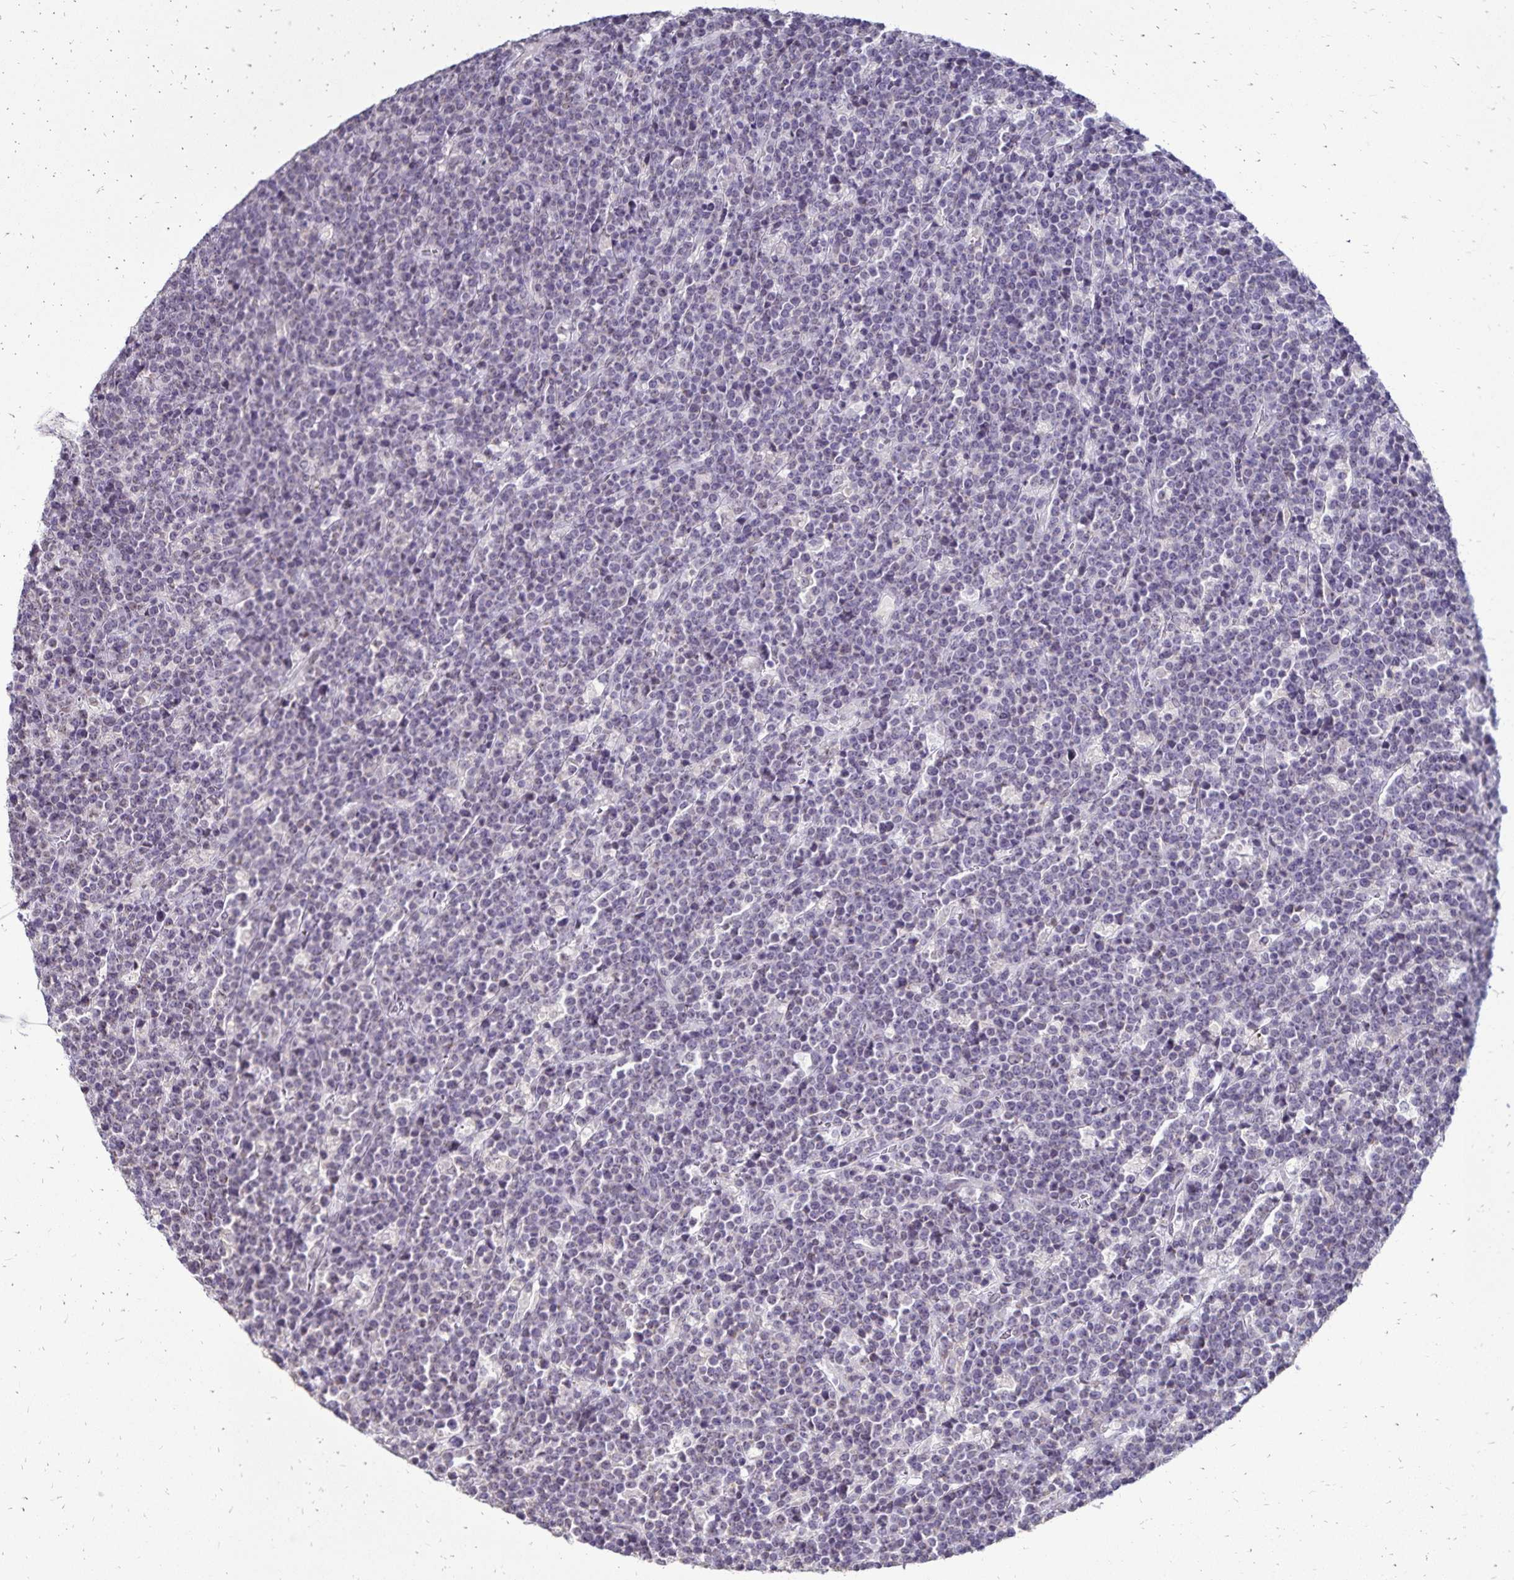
{"staining": {"intensity": "negative", "quantity": "none", "location": "none"}, "tissue": "lymphoma", "cell_type": "Tumor cells", "image_type": "cancer", "snomed": [{"axis": "morphology", "description": "Malignant lymphoma, non-Hodgkin's type, High grade"}, {"axis": "topography", "description": "Ovary"}], "caption": "Tumor cells show no significant expression in high-grade malignant lymphoma, non-Hodgkin's type.", "gene": "POLB", "patient": {"sex": "female", "age": 56}}